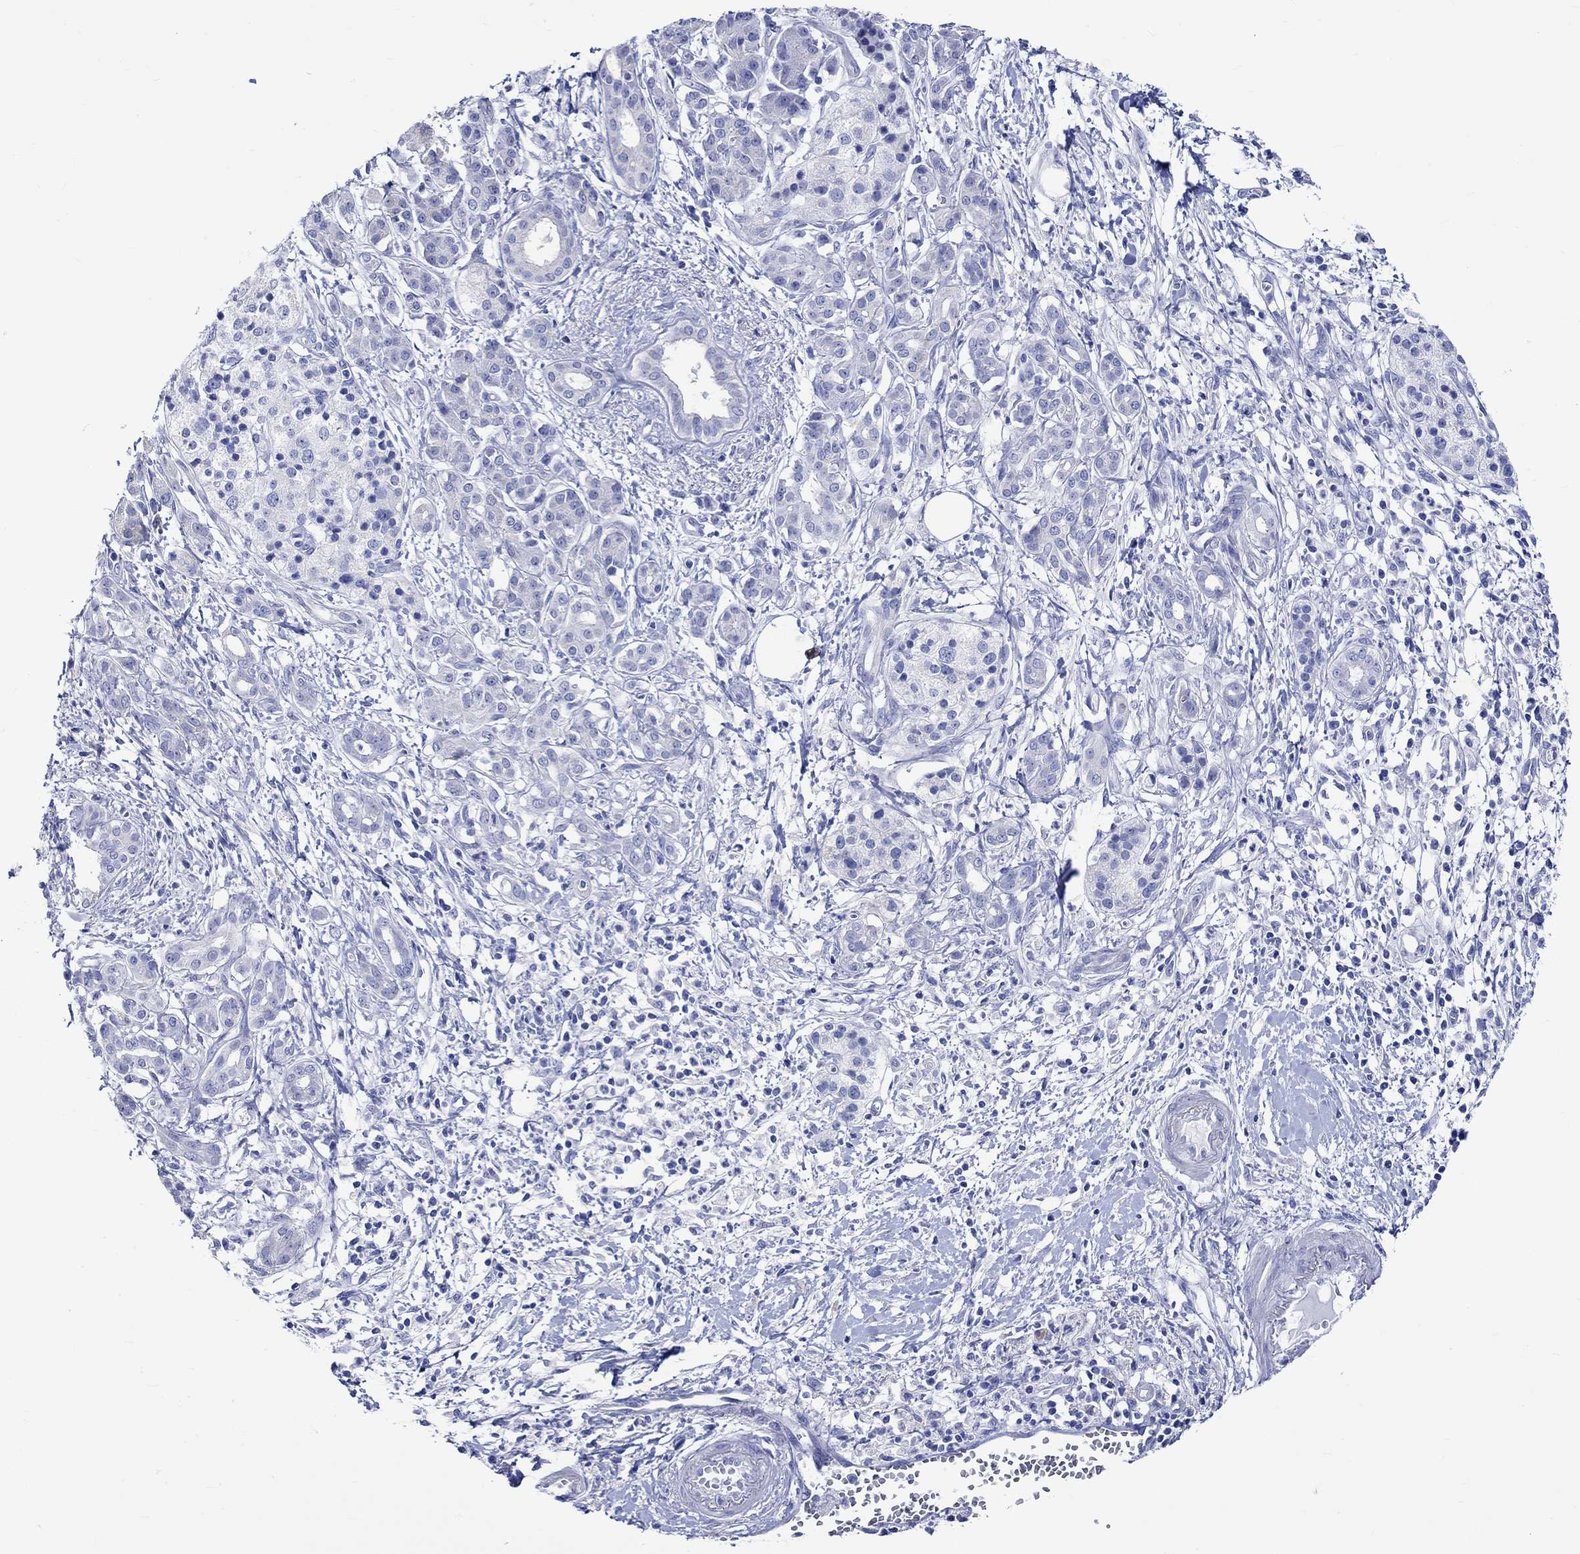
{"staining": {"intensity": "negative", "quantity": "none", "location": "none"}, "tissue": "pancreatic cancer", "cell_type": "Tumor cells", "image_type": "cancer", "snomed": [{"axis": "morphology", "description": "Adenocarcinoma, NOS"}, {"axis": "topography", "description": "Pancreas"}], "caption": "There is no significant positivity in tumor cells of pancreatic cancer.", "gene": "HARBI1", "patient": {"sex": "male", "age": 72}}